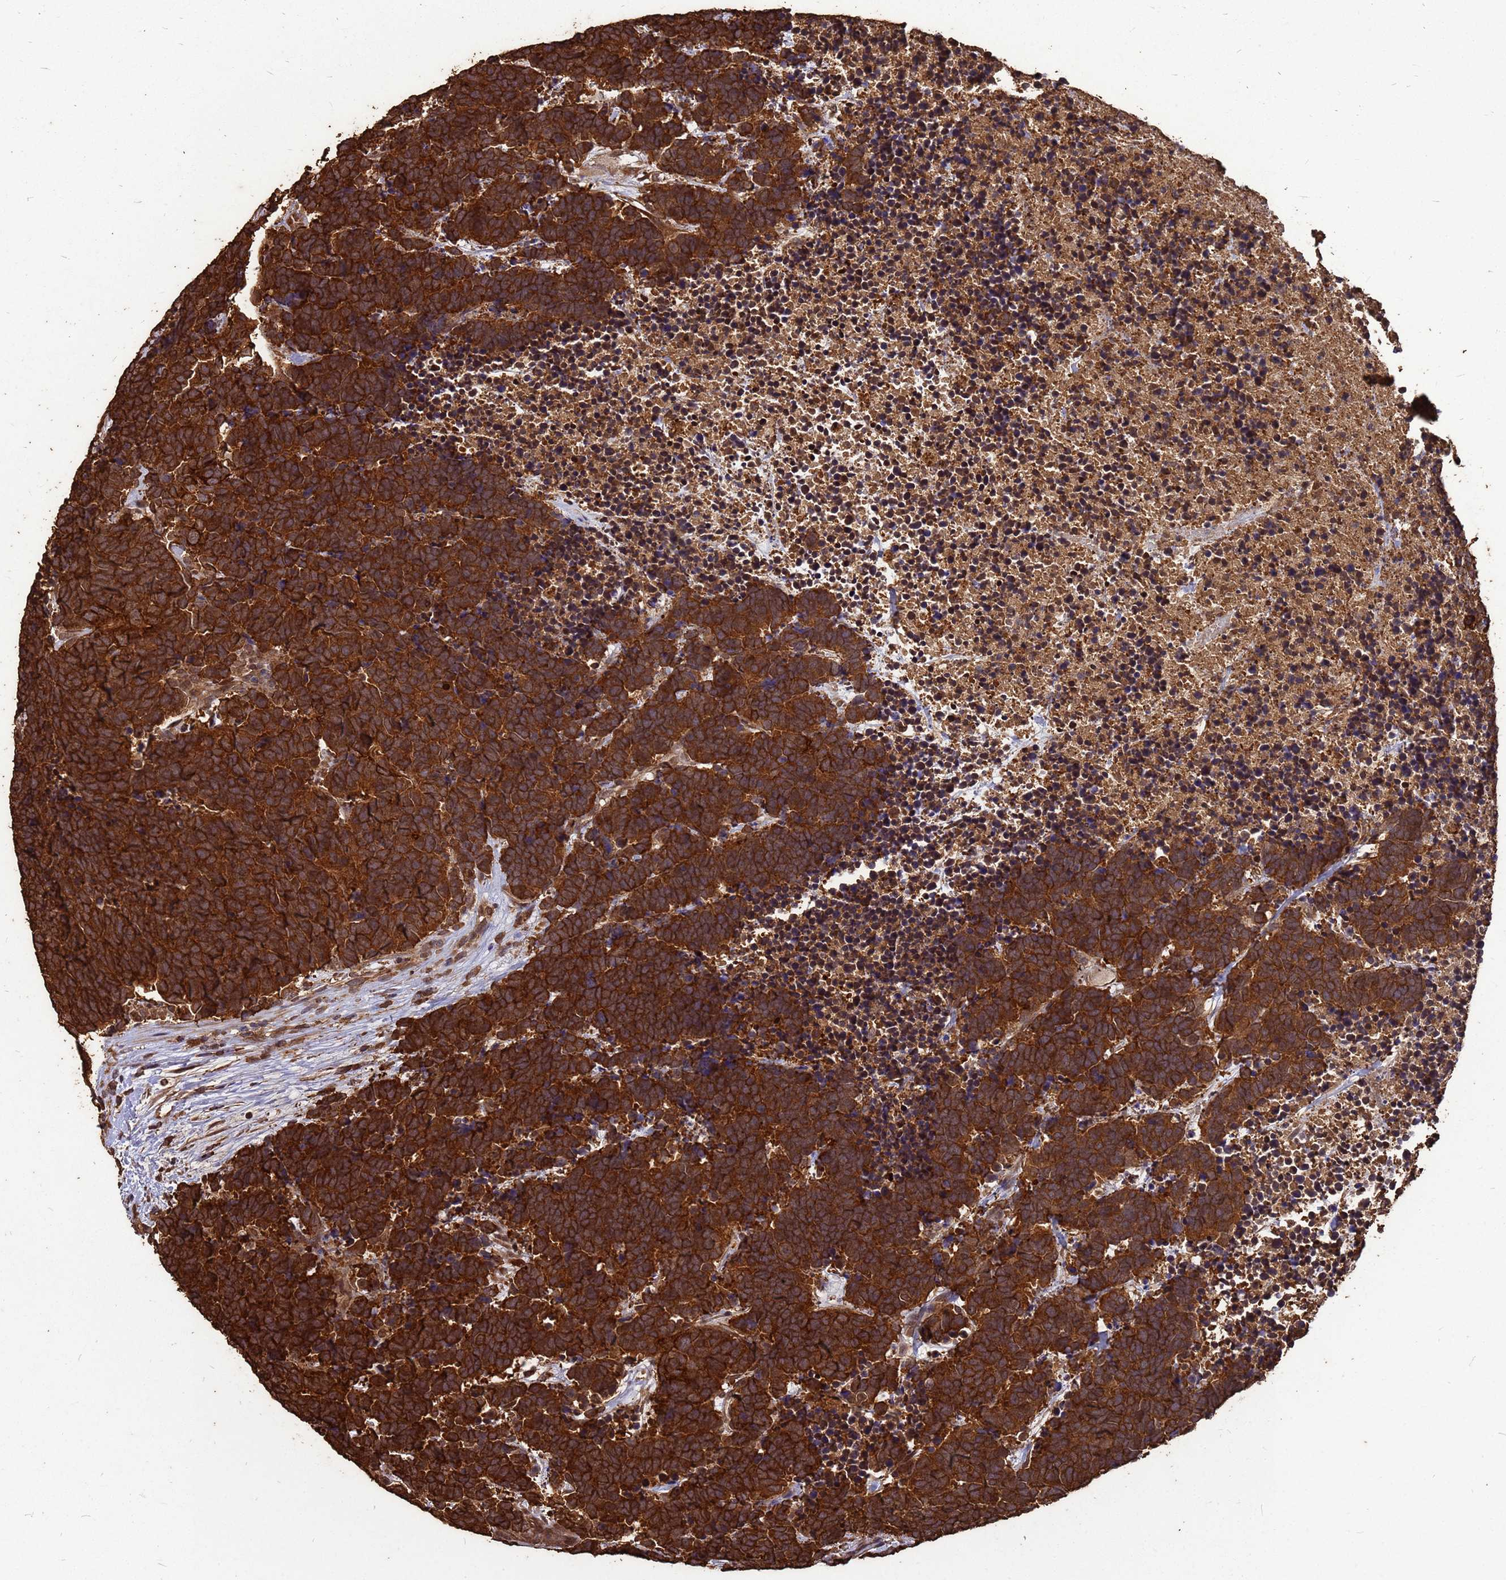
{"staining": {"intensity": "strong", "quantity": ">75%", "location": "cytoplasmic/membranous"}, "tissue": "carcinoid", "cell_type": "Tumor cells", "image_type": "cancer", "snomed": [{"axis": "morphology", "description": "Carcinoma, NOS"}, {"axis": "morphology", "description": "Carcinoid, malignant, NOS"}, {"axis": "topography", "description": "Urinary bladder"}], "caption": "Carcinoid stained for a protein (brown) displays strong cytoplasmic/membranous positive positivity in approximately >75% of tumor cells.", "gene": "ZNF618", "patient": {"sex": "male", "age": 57}}